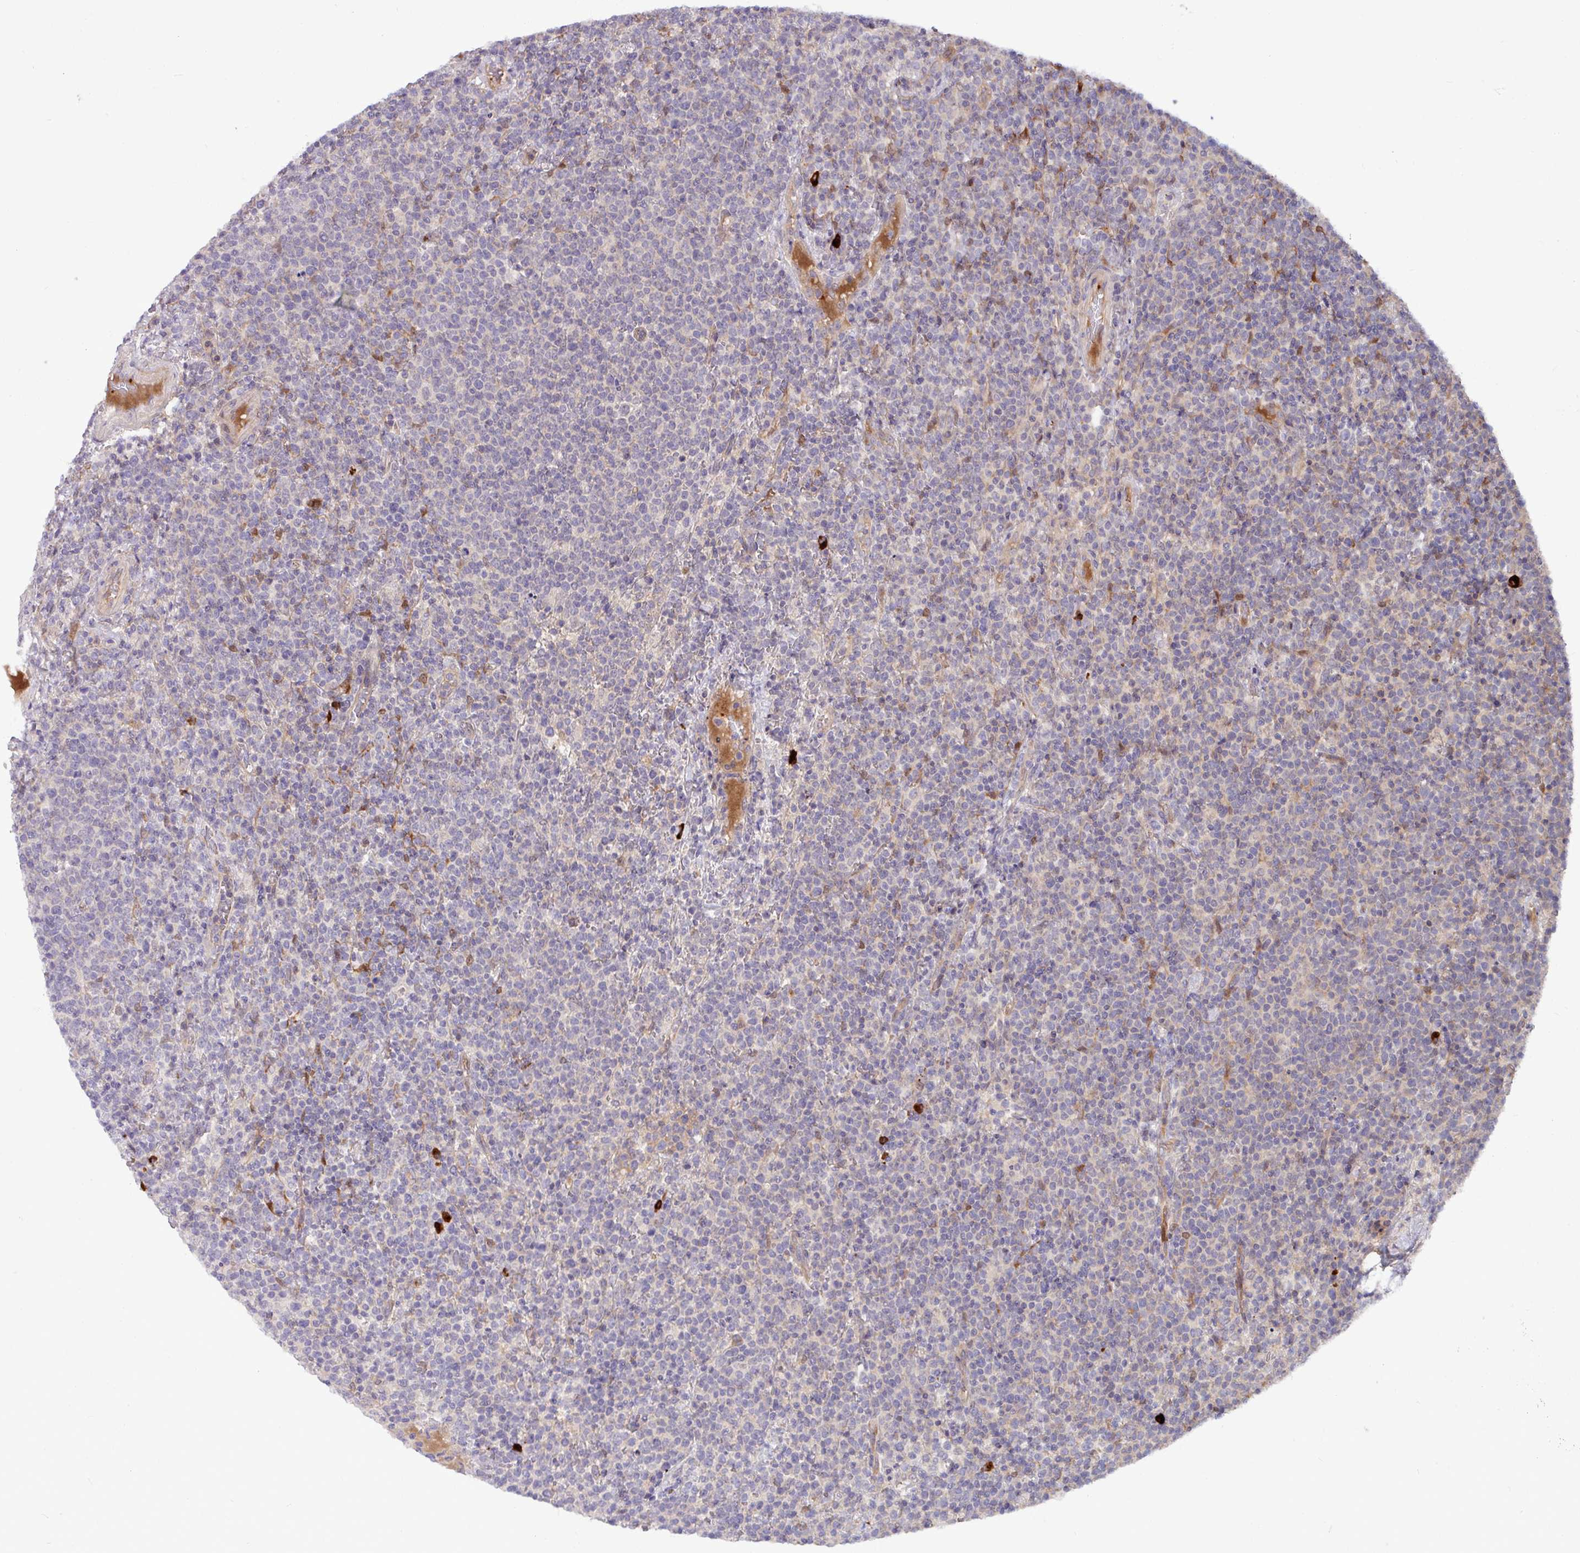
{"staining": {"intensity": "negative", "quantity": "none", "location": "none"}, "tissue": "lymphoma", "cell_type": "Tumor cells", "image_type": "cancer", "snomed": [{"axis": "morphology", "description": "Malignant lymphoma, non-Hodgkin's type, High grade"}, {"axis": "topography", "description": "Lymph node"}], "caption": "DAB (3,3'-diaminobenzidine) immunohistochemical staining of human high-grade malignant lymphoma, non-Hodgkin's type demonstrates no significant expression in tumor cells.", "gene": "B4GALNT4", "patient": {"sex": "male", "age": 61}}